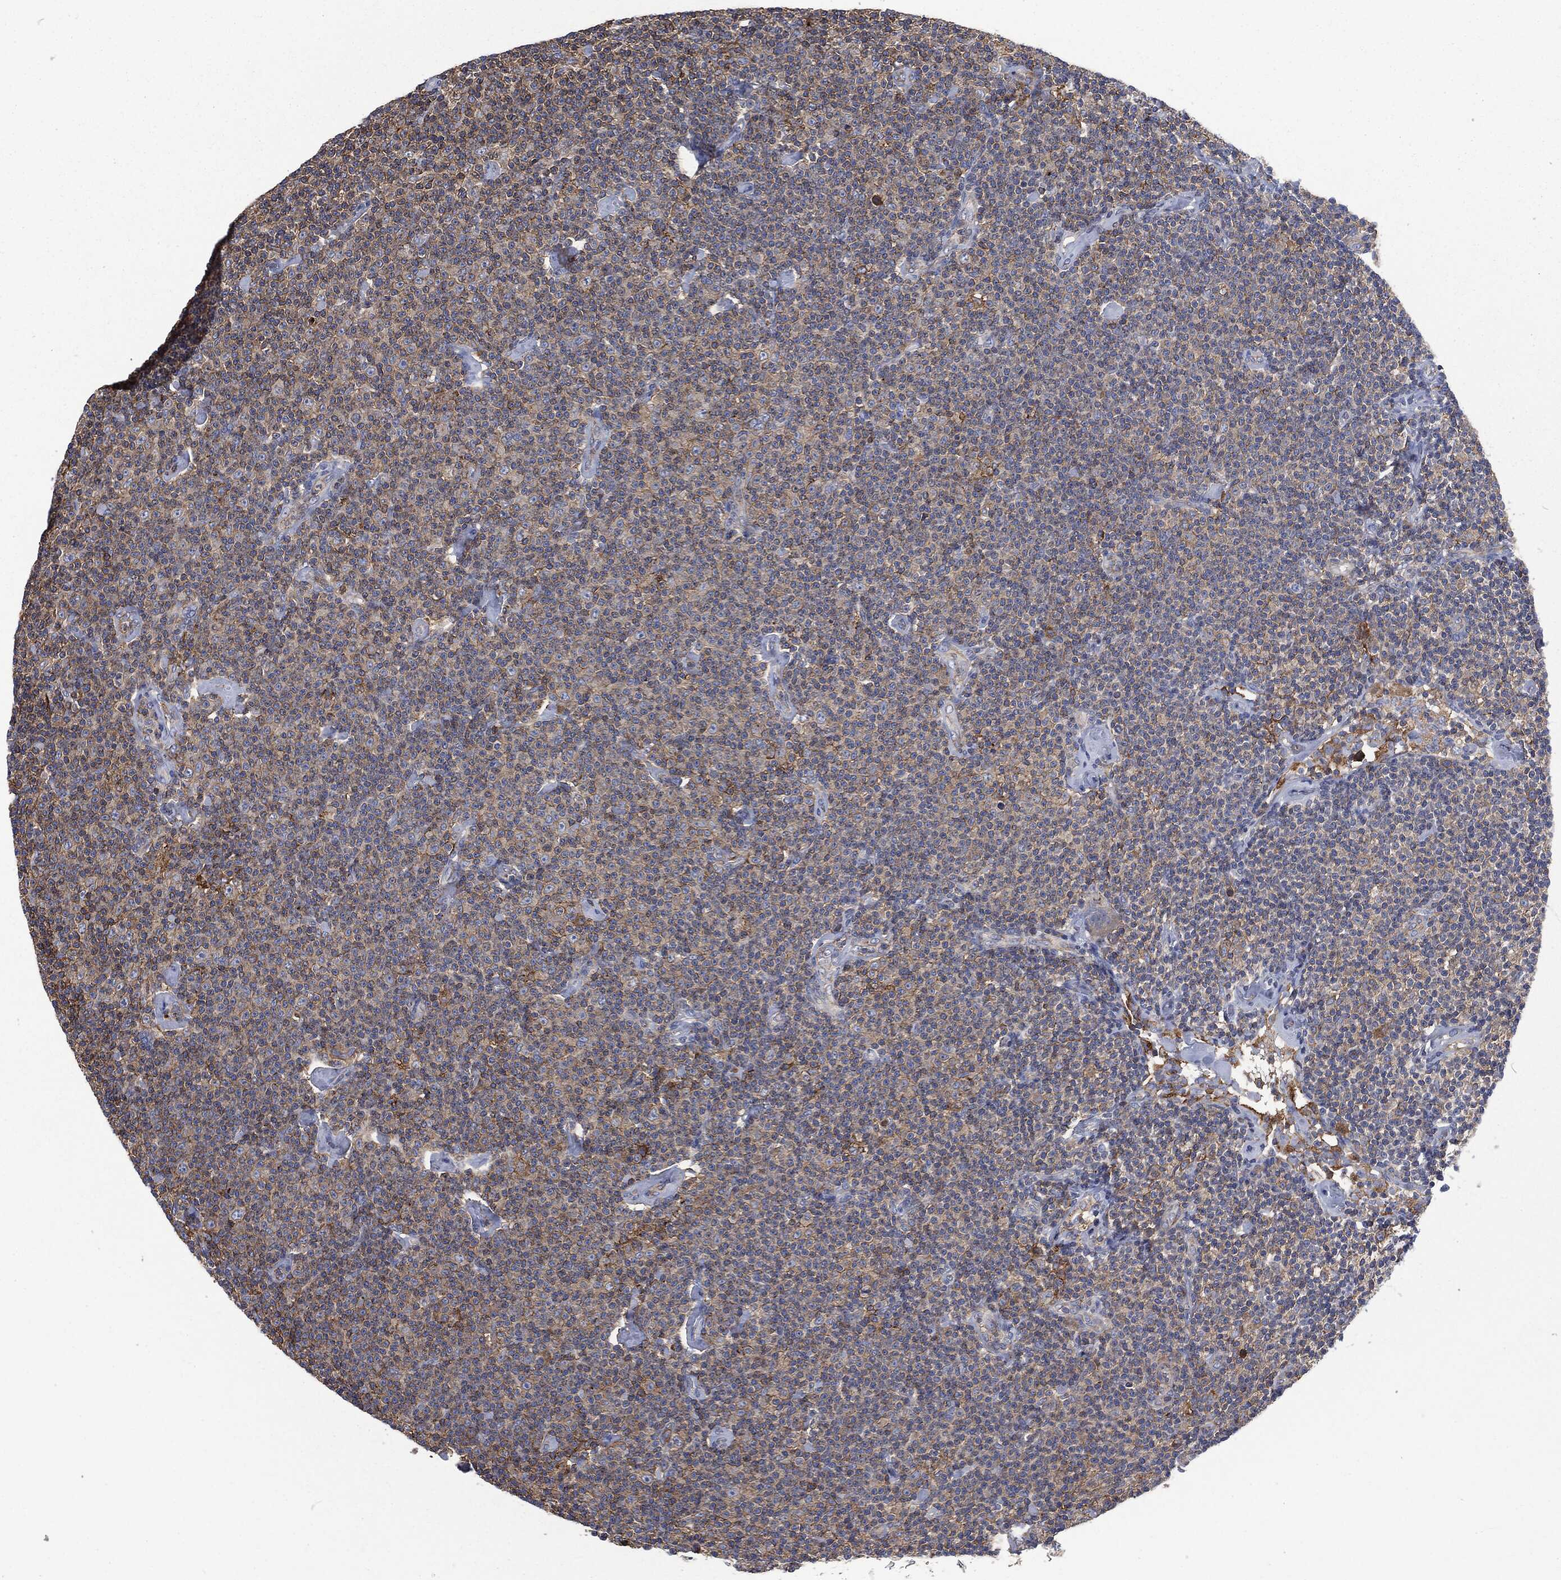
{"staining": {"intensity": "moderate", "quantity": "<25%", "location": "cytoplasmic/membranous"}, "tissue": "lymphoma", "cell_type": "Tumor cells", "image_type": "cancer", "snomed": [{"axis": "morphology", "description": "Malignant lymphoma, non-Hodgkin's type, Low grade"}, {"axis": "topography", "description": "Lymph node"}], "caption": "Human malignant lymphoma, non-Hodgkin's type (low-grade) stained for a protein (brown) demonstrates moderate cytoplasmic/membranous positive positivity in about <25% of tumor cells.", "gene": "LGALS9", "patient": {"sex": "male", "age": 81}}